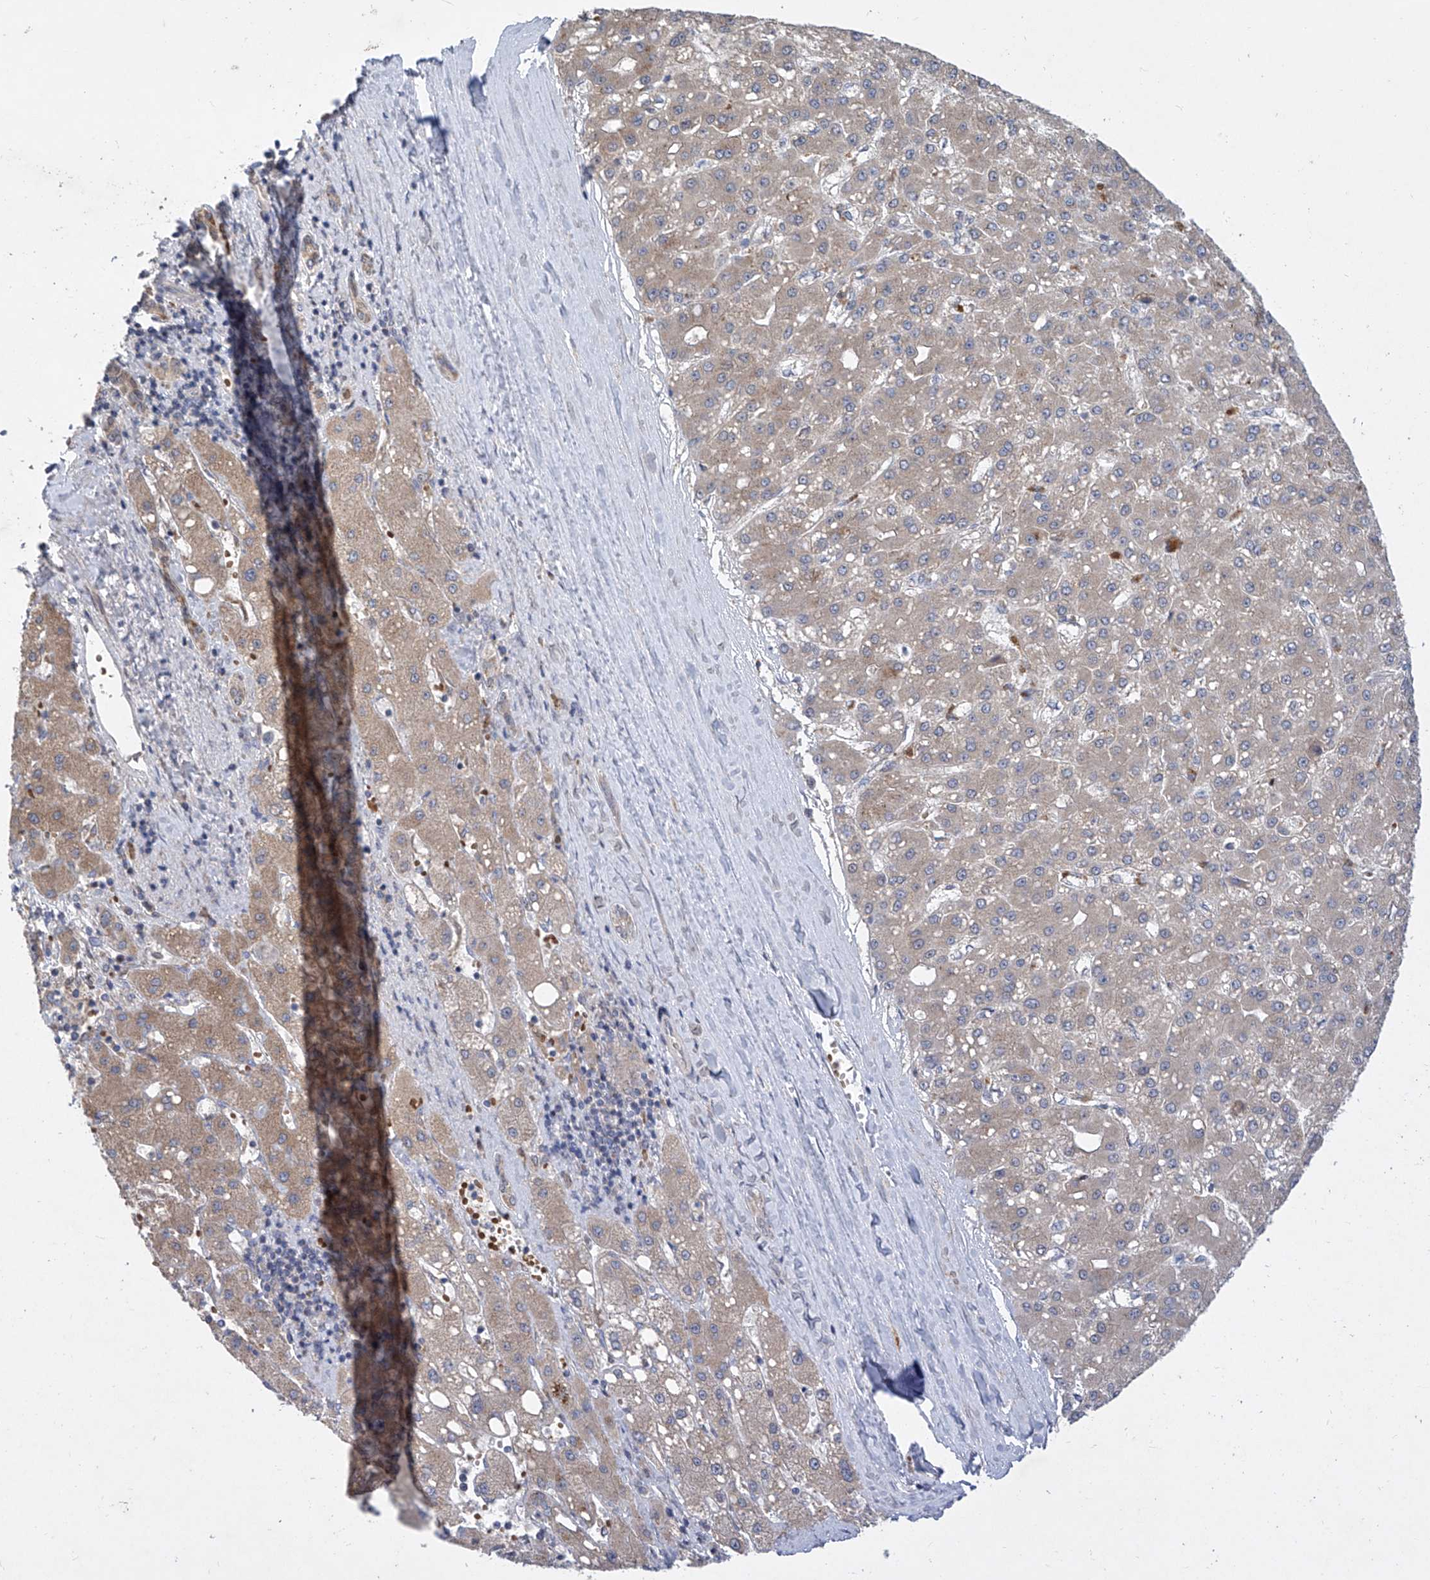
{"staining": {"intensity": "negative", "quantity": "none", "location": "none"}, "tissue": "liver cancer", "cell_type": "Tumor cells", "image_type": "cancer", "snomed": [{"axis": "morphology", "description": "Carcinoma, Hepatocellular, NOS"}, {"axis": "topography", "description": "Liver"}], "caption": "Photomicrograph shows no protein expression in tumor cells of hepatocellular carcinoma (liver) tissue.", "gene": "COQ3", "patient": {"sex": "male", "age": 67}}